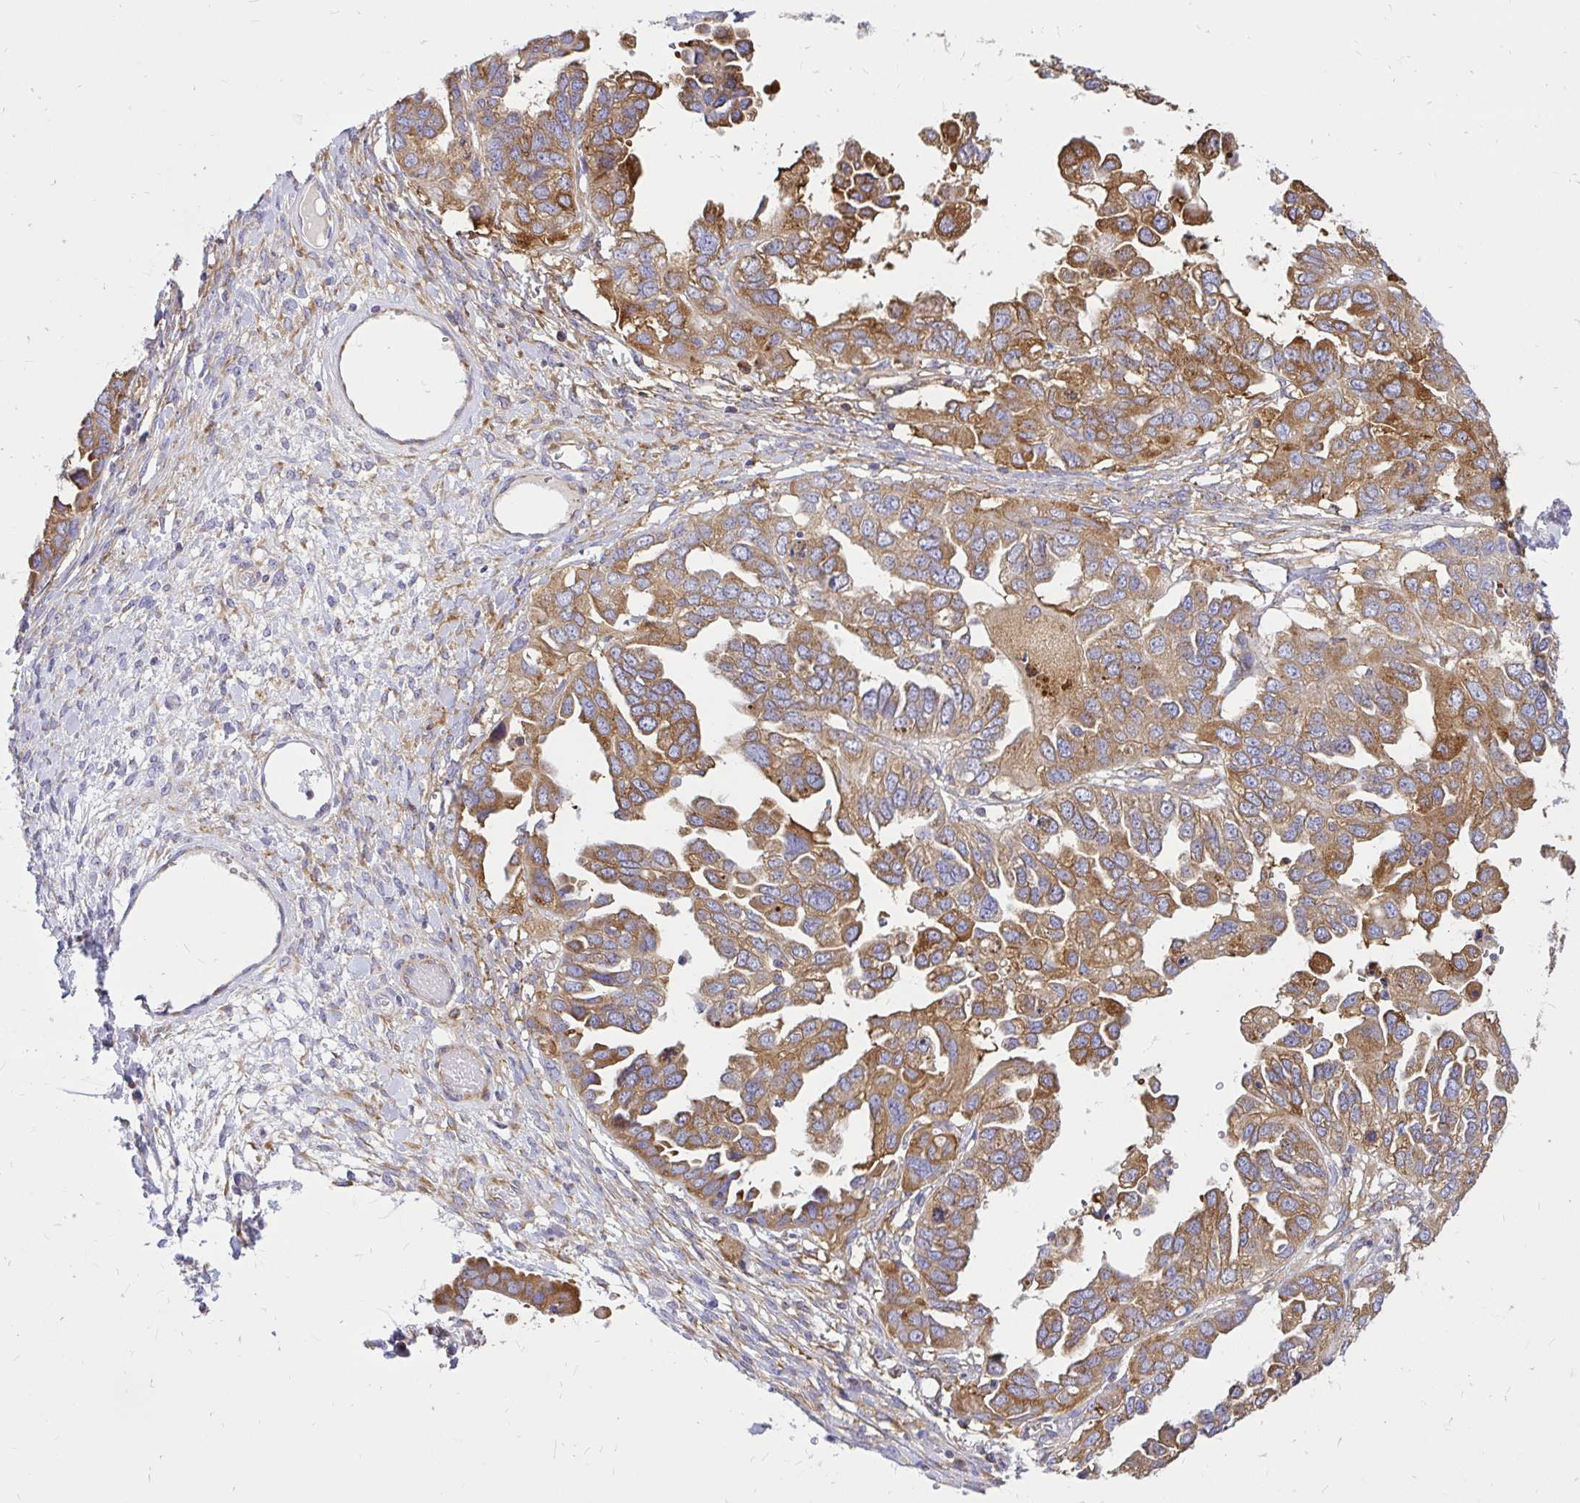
{"staining": {"intensity": "moderate", "quantity": ">75%", "location": "cytoplasmic/membranous"}, "tissue": "ovarian cancer", "cell_type": "Tumor cells", "image_type": "cancer", "snomed": [{"axis": "morphology", "description": "Cystadenocarcinoma, serous, NOS"}, {"axis": "topography", "description": "Ovary"}], "caption": "Immunohistochemical staining of human ovarian cancer reveals medium levels of moderate cytoplasmic/membranous protein staining in about >75% of tumor cells.", "gene": "ABCB10", "patient": {"sex": "female", "age": 53}}